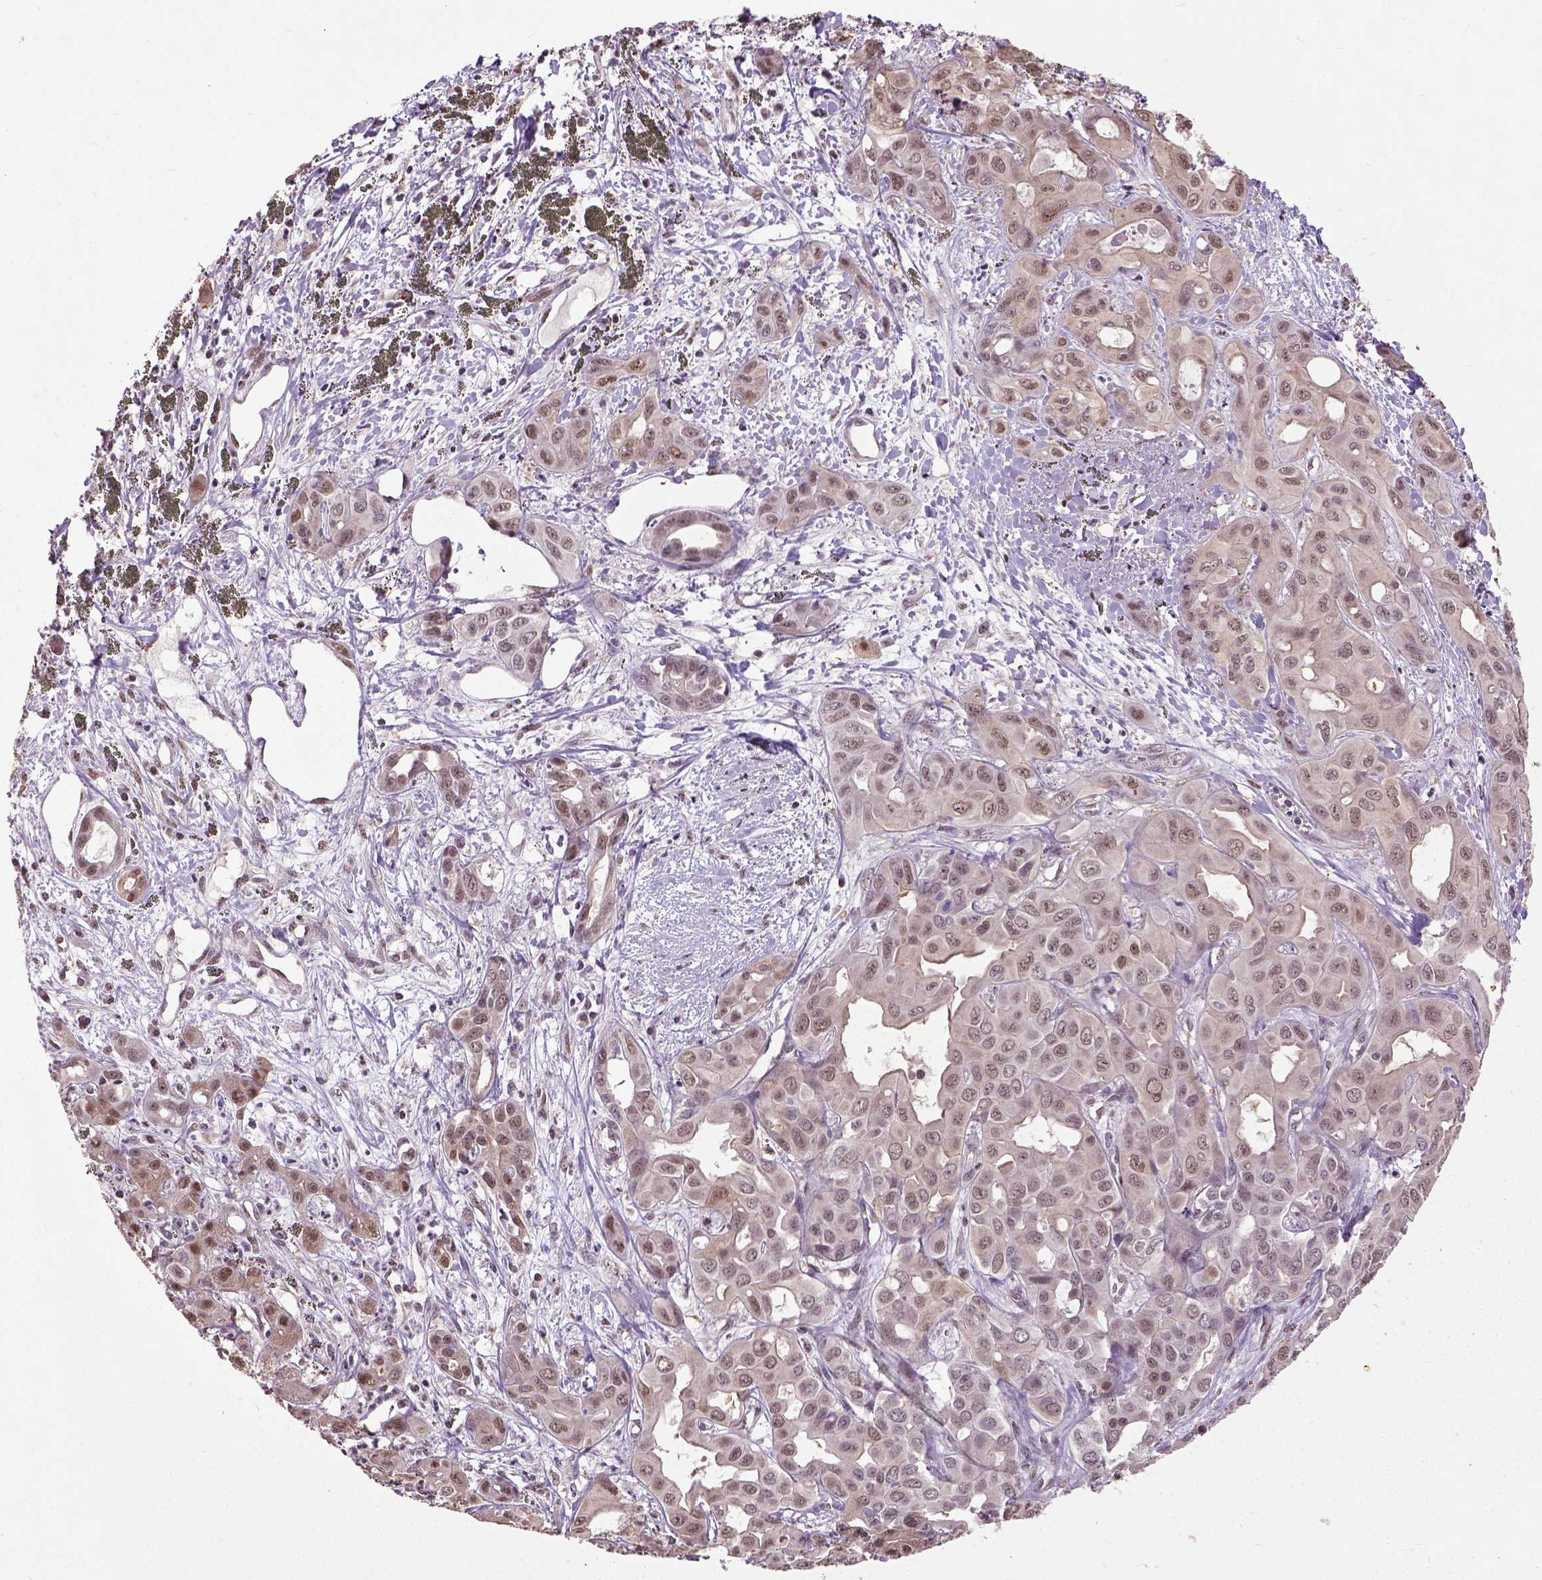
{"staining": {"intensity": "moderate", "quantity": ">75%", "location": "nuclear"}, "tissue": "liver cancer", "cell_type": "Tumor cells", "image_type": "cancer", "snomed": [{"axis": "morphology", "description": "Cholangiocarcinoma"}, {"axis": "topography", "description": "Liver"}], "caption": "Brown immunohistochemical staining in liver cancer (cholangiocarcinoma) shows moderate nuclear positivity in approximately >75% of tumor cells.", "gene": "UBA3", "patient": {"sex": "female", "age": 60}}